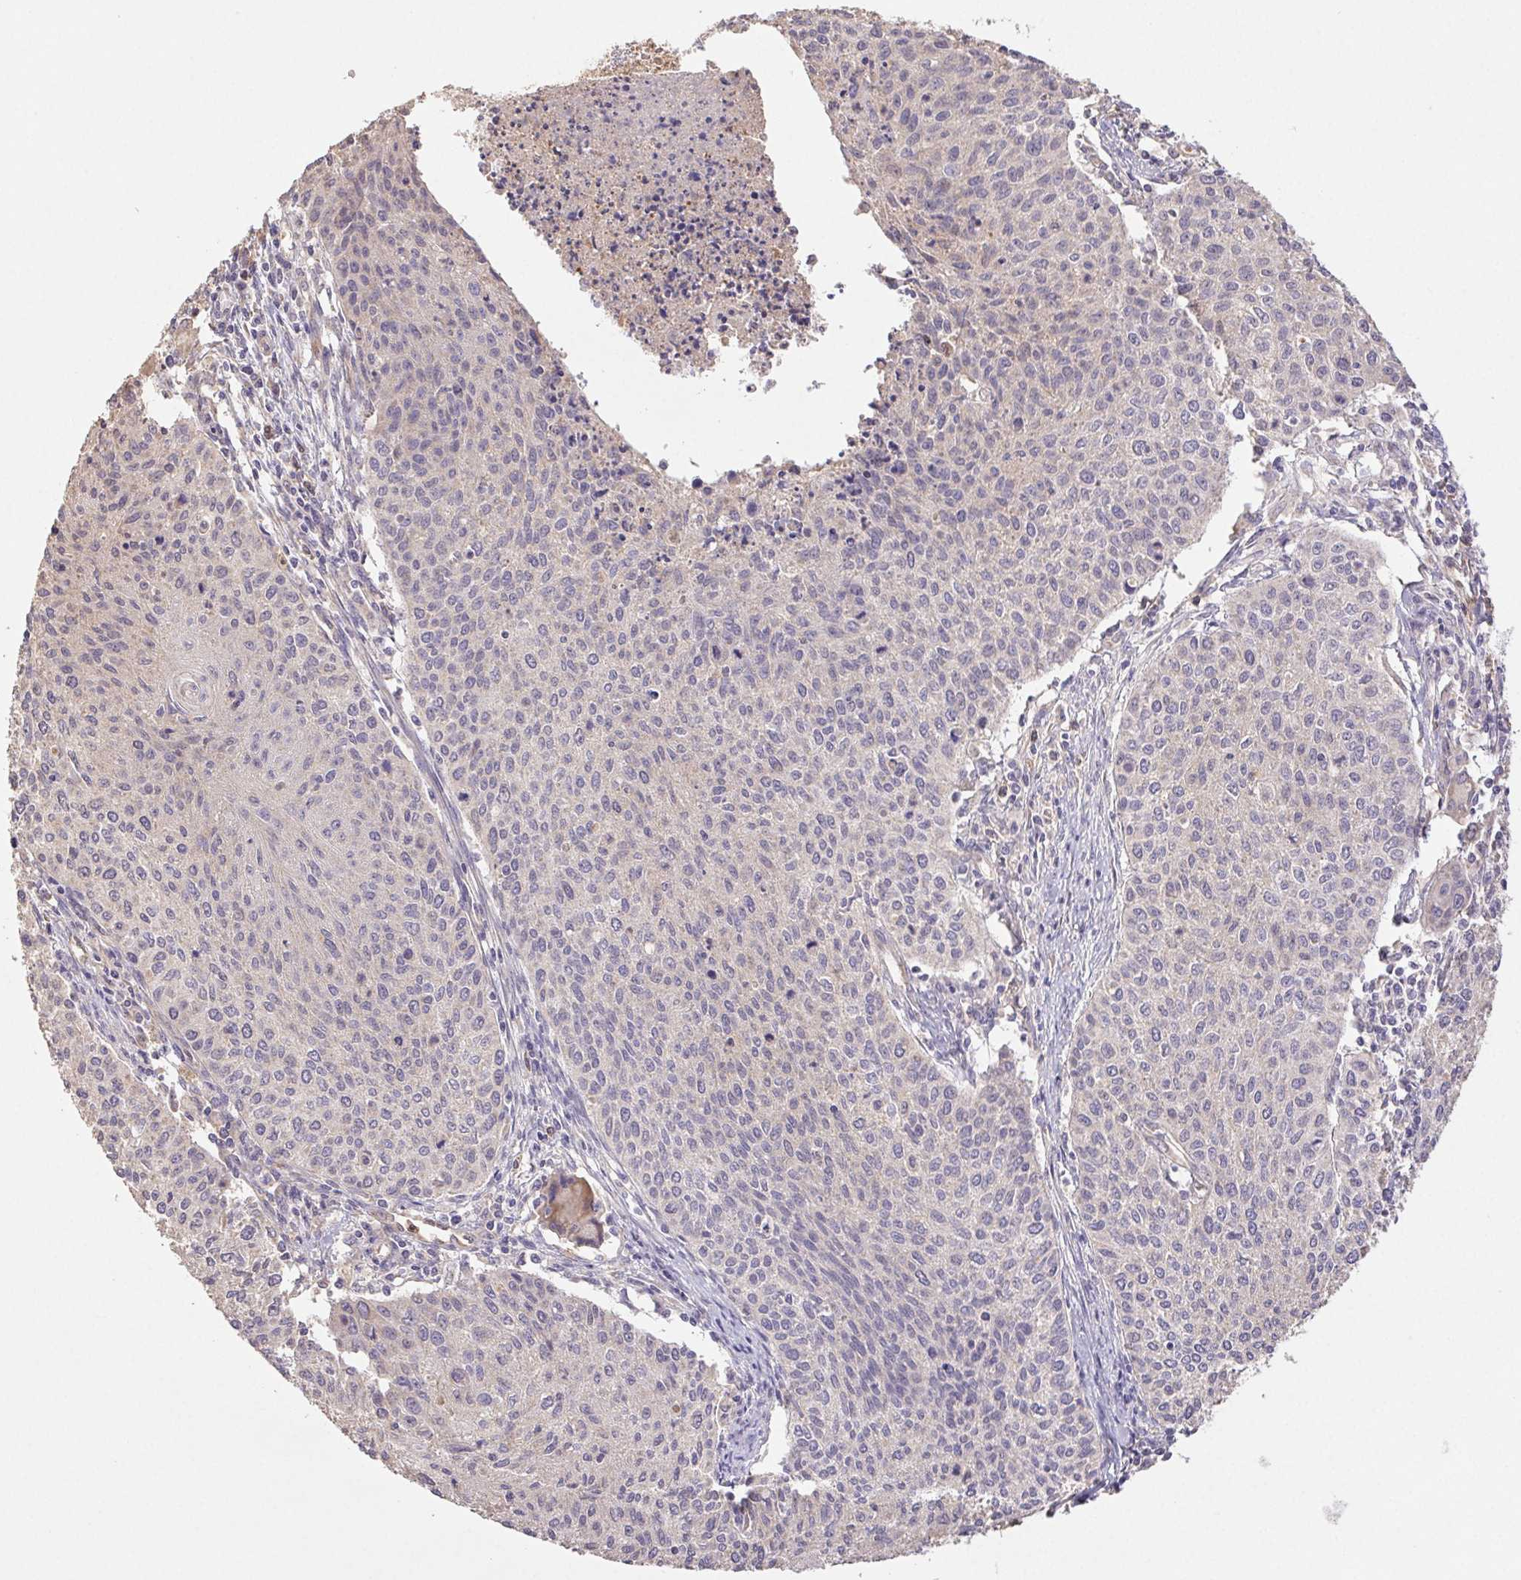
{"staining": {"intensity": "negative", "quantity": "none", "location": "none"}, "tissue": "cervical cancer", "cell_type": "Tumor cells", "image_type": "cancer", "snomed": [{"axis": "morphology", "description": "Squamous cell carcinoma, NOS"}, {"axis": "topography", "description": "Cervix"}], "caption": "Immunohistochemical staining of cervical cancer reveals no significant staining in tumor cells.", "gene": "RAB11A", "patient": {"sex": "female", "age": 38}}